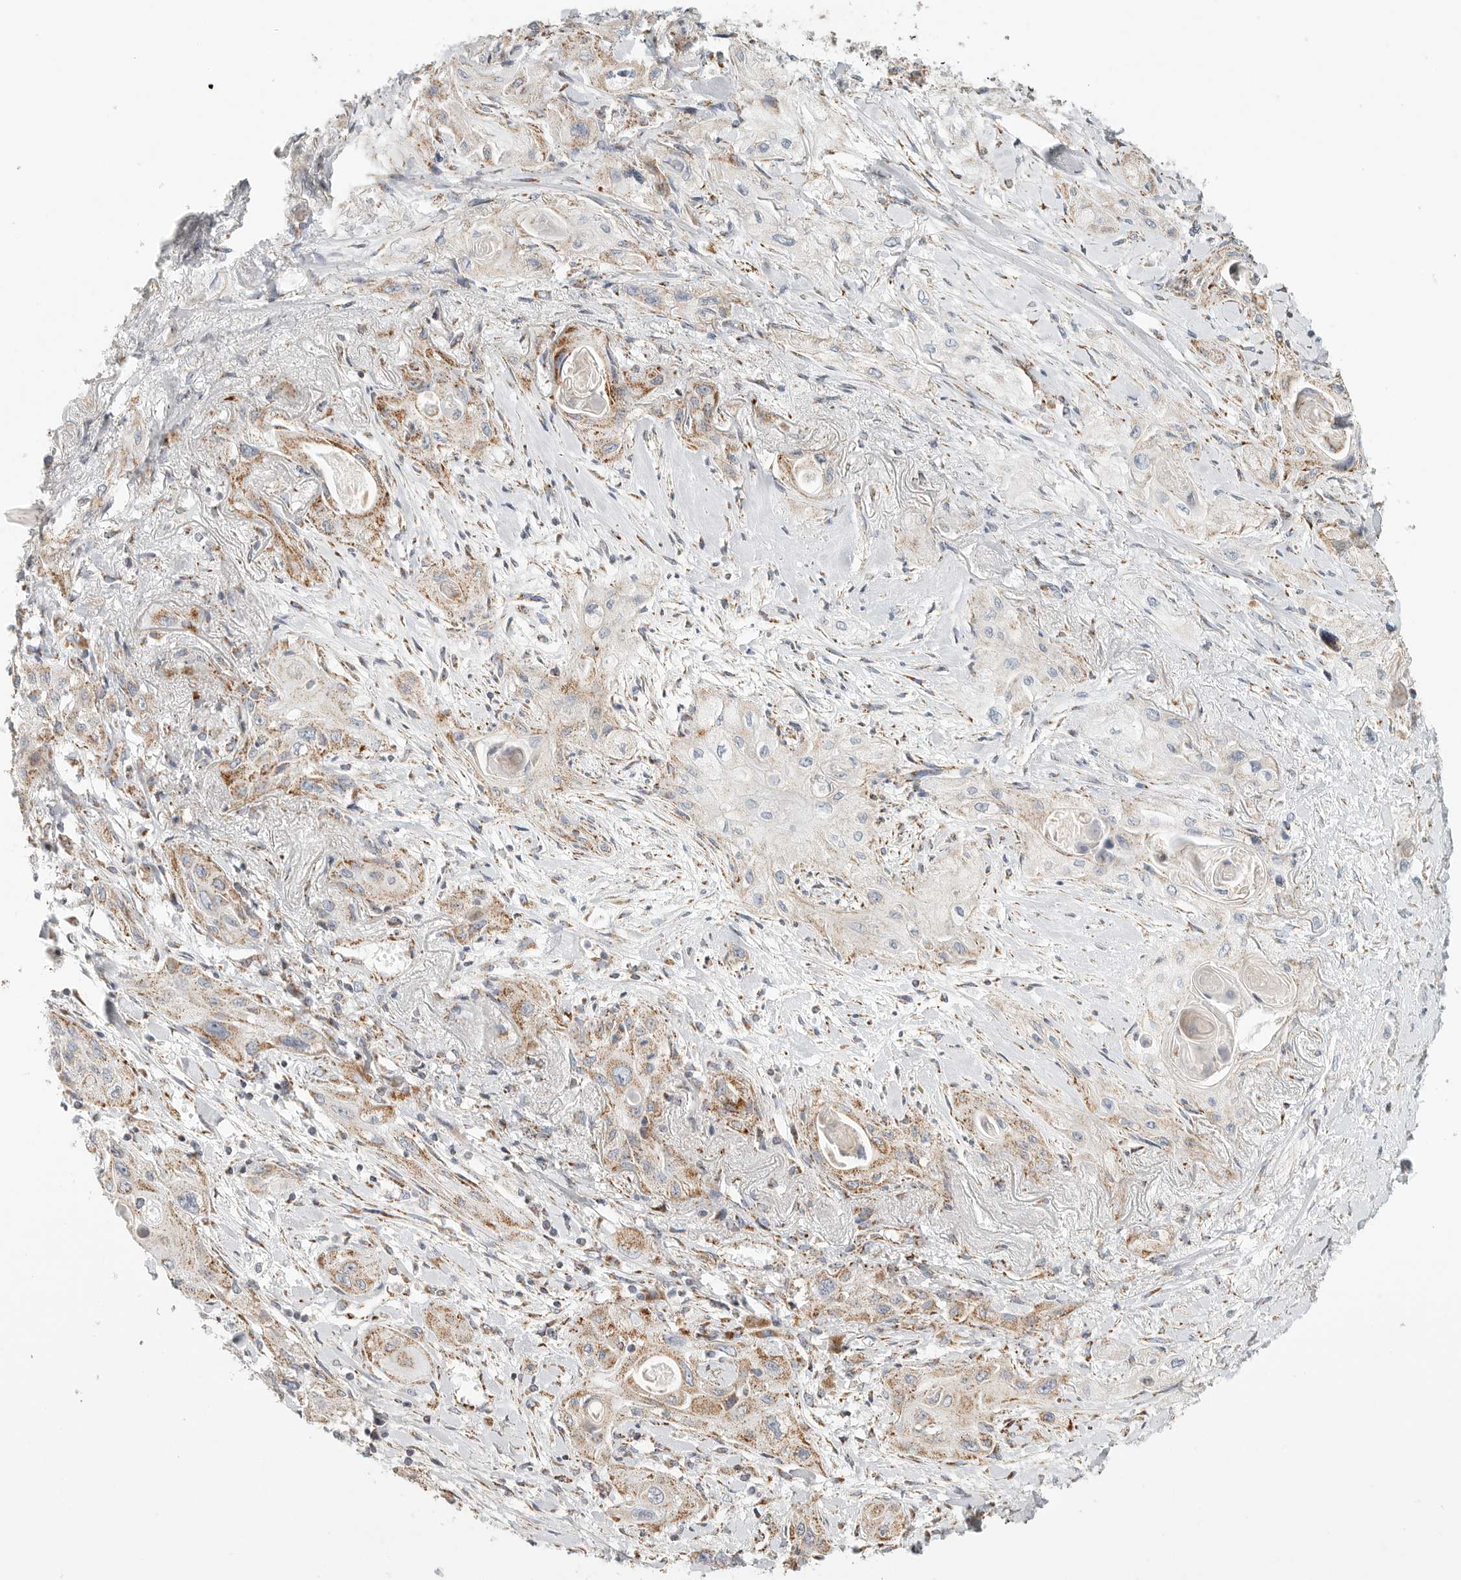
{"staining": {"intensity": "moderate", "quantity": ">75%", "location": "cytoplasmic/membranous"}, "tissue": "lung cancer", "cell_type": "Tumor cells", "image_type": "cancer", "snomed": [{"axis": "morphology", "description": "Squamous cell carcinoma, NOS"}, {"axis": "topography", "description": "Lung"}], "caption": "Brown immunohistochemical staining in squamous cell carcinoma (lung) displays moderate cytoplasmic/membranous expression in about >75% of tumor cells.", "gene": "SLC25A26", "patient": {"sex": "female", "age": 47}}